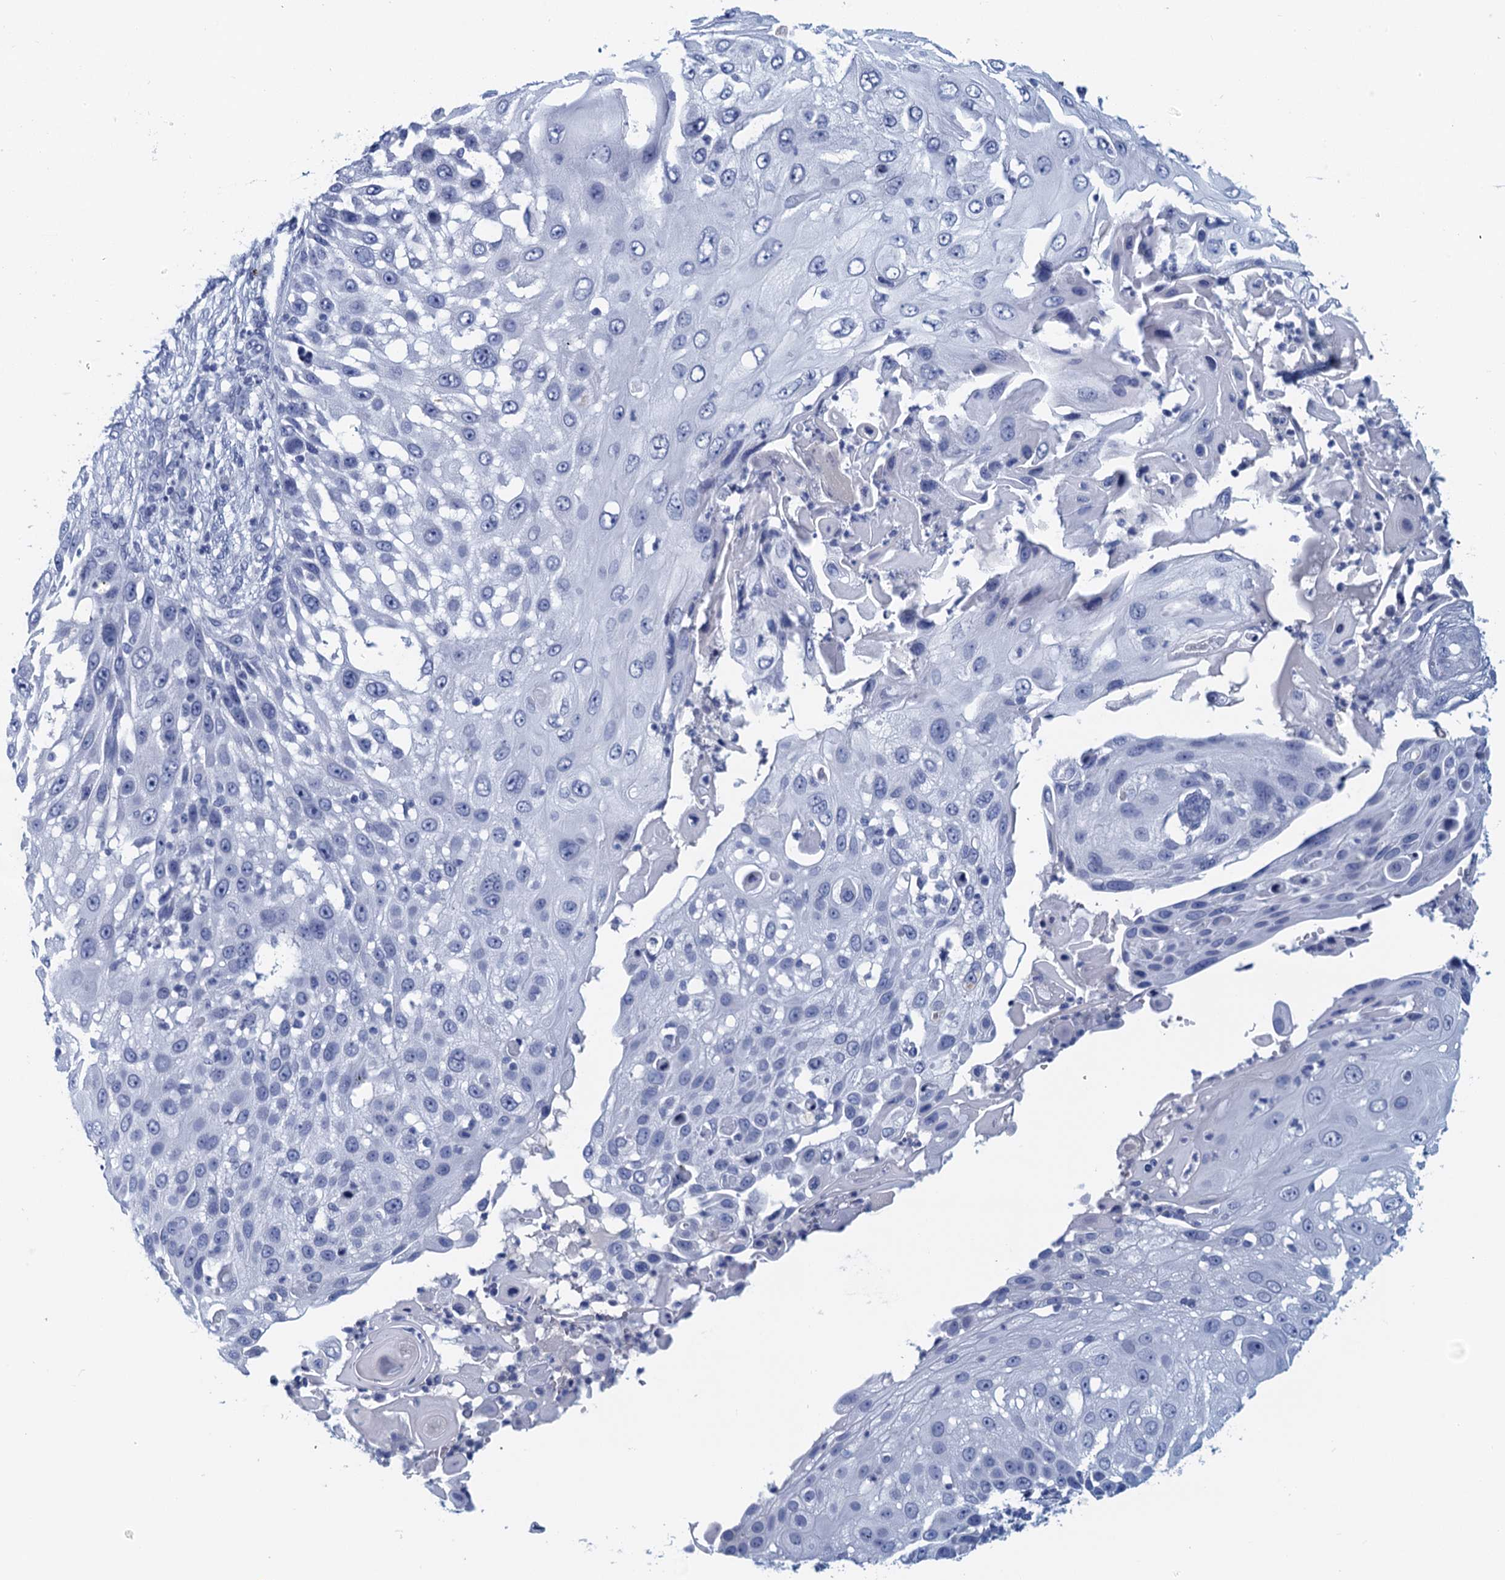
{"staining": {"intensity": "negative", "quantity": "none", "location": "none"}, "tissue": "skin cancer", "cell_type": "Tumor cells", "image_type": "cancer", "snomed": [{"axis": "morphology", "description": "Squamous cell carcinoma, NOS"}, {"axis": "topography", "description": "Skin"}], "caption": "DAB immunohistochemical staining of human skin cancer reveals no significant staining in tumor cells.", "gene": "CYP51A1", "patient": {"sex": "female", "age": 44}}